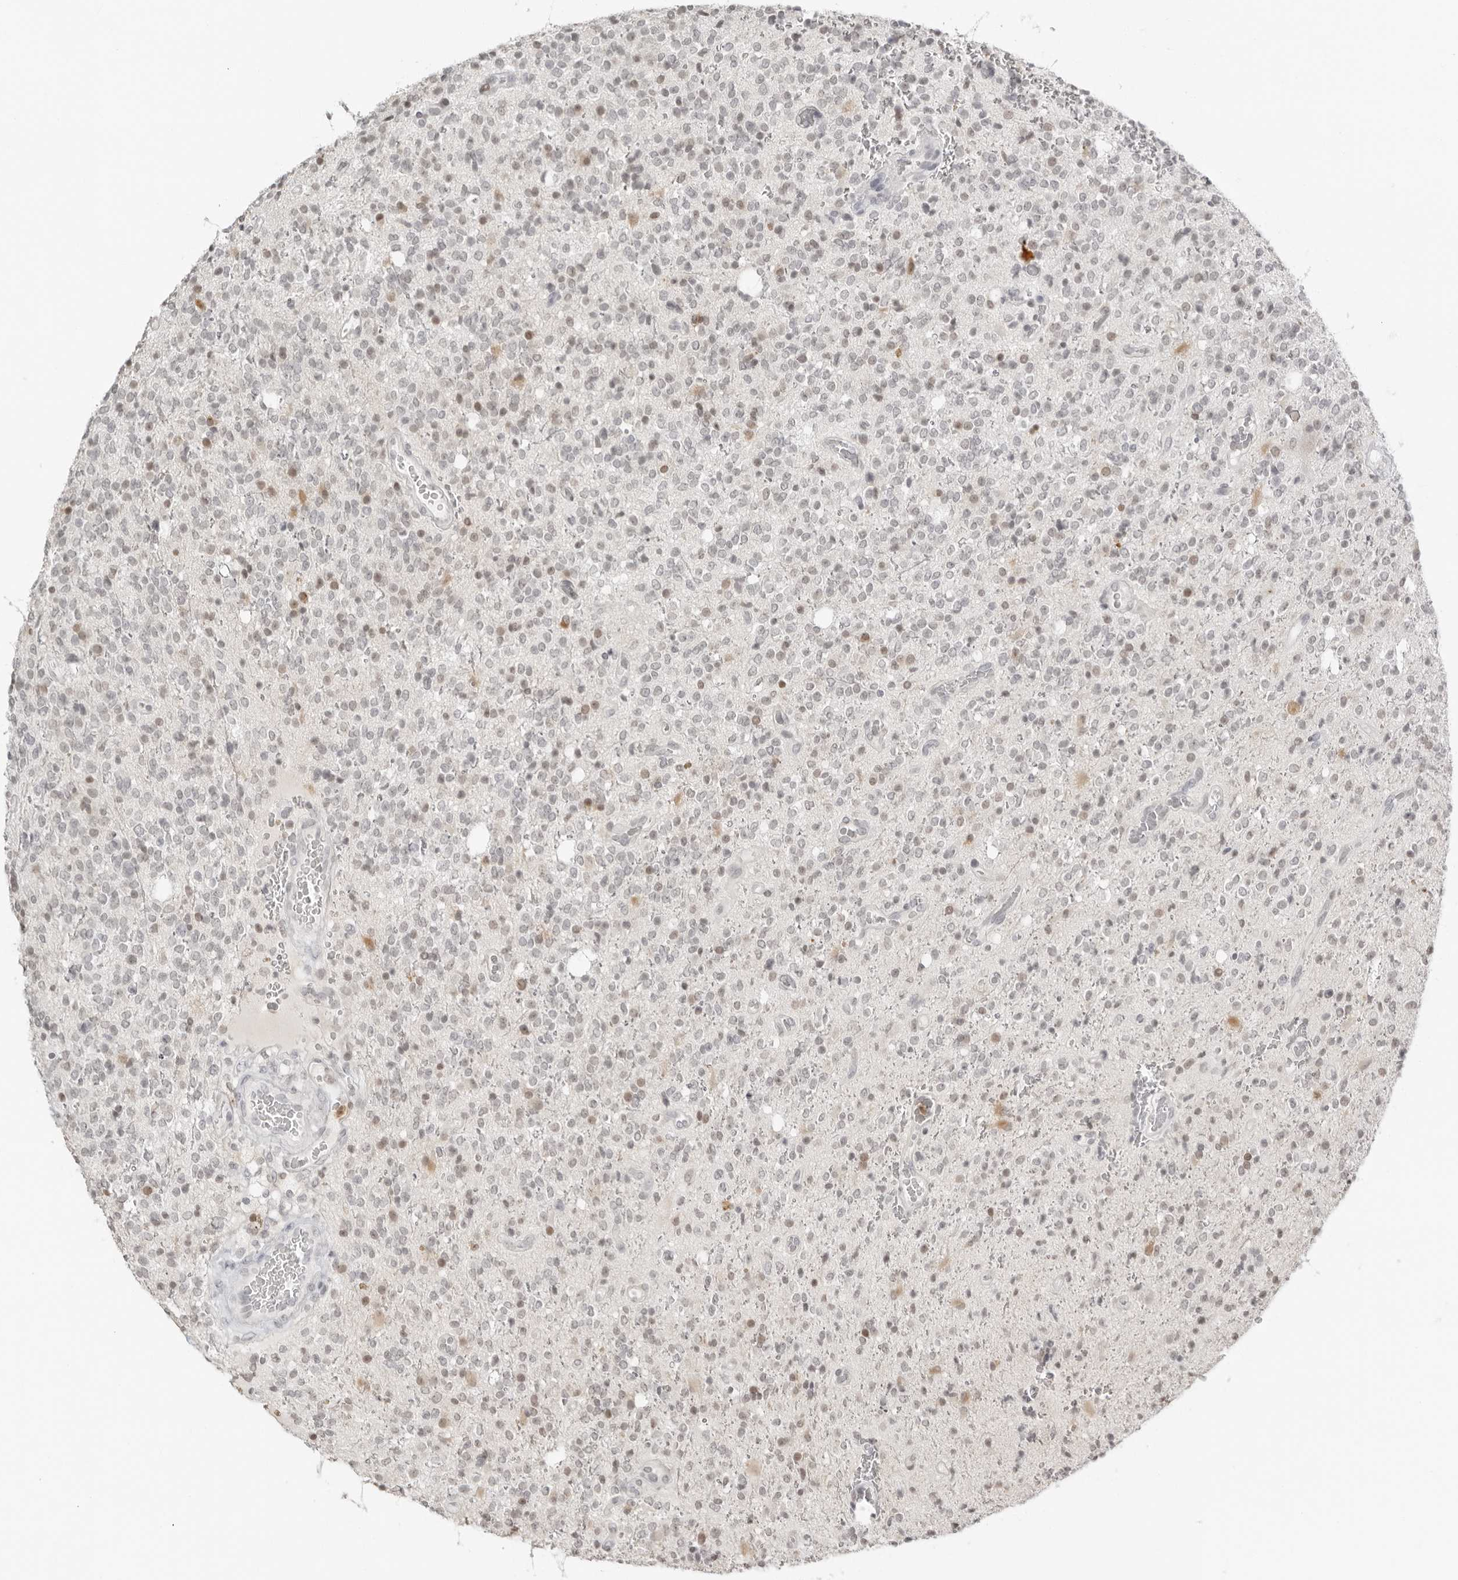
{"staining": {"intensity": "weak", "quantity": "<25%", "location": "nuclear"}, "tissue": "glioma", "cell_type": "Tumor cells", "image_type": "cancer", "snomed": [{"axis": "morphology", "description": "Glioma, malignant, High grade"}, {"axis": "topography", "description": "Brain"}], "caption": "IHC histopathology image of malignant glioma (high-grade) stained for a protein (brown), which shows no positivity in tumor cells.", "gene": "RNF146", "patient": {"sex": "male", "age": 34}}